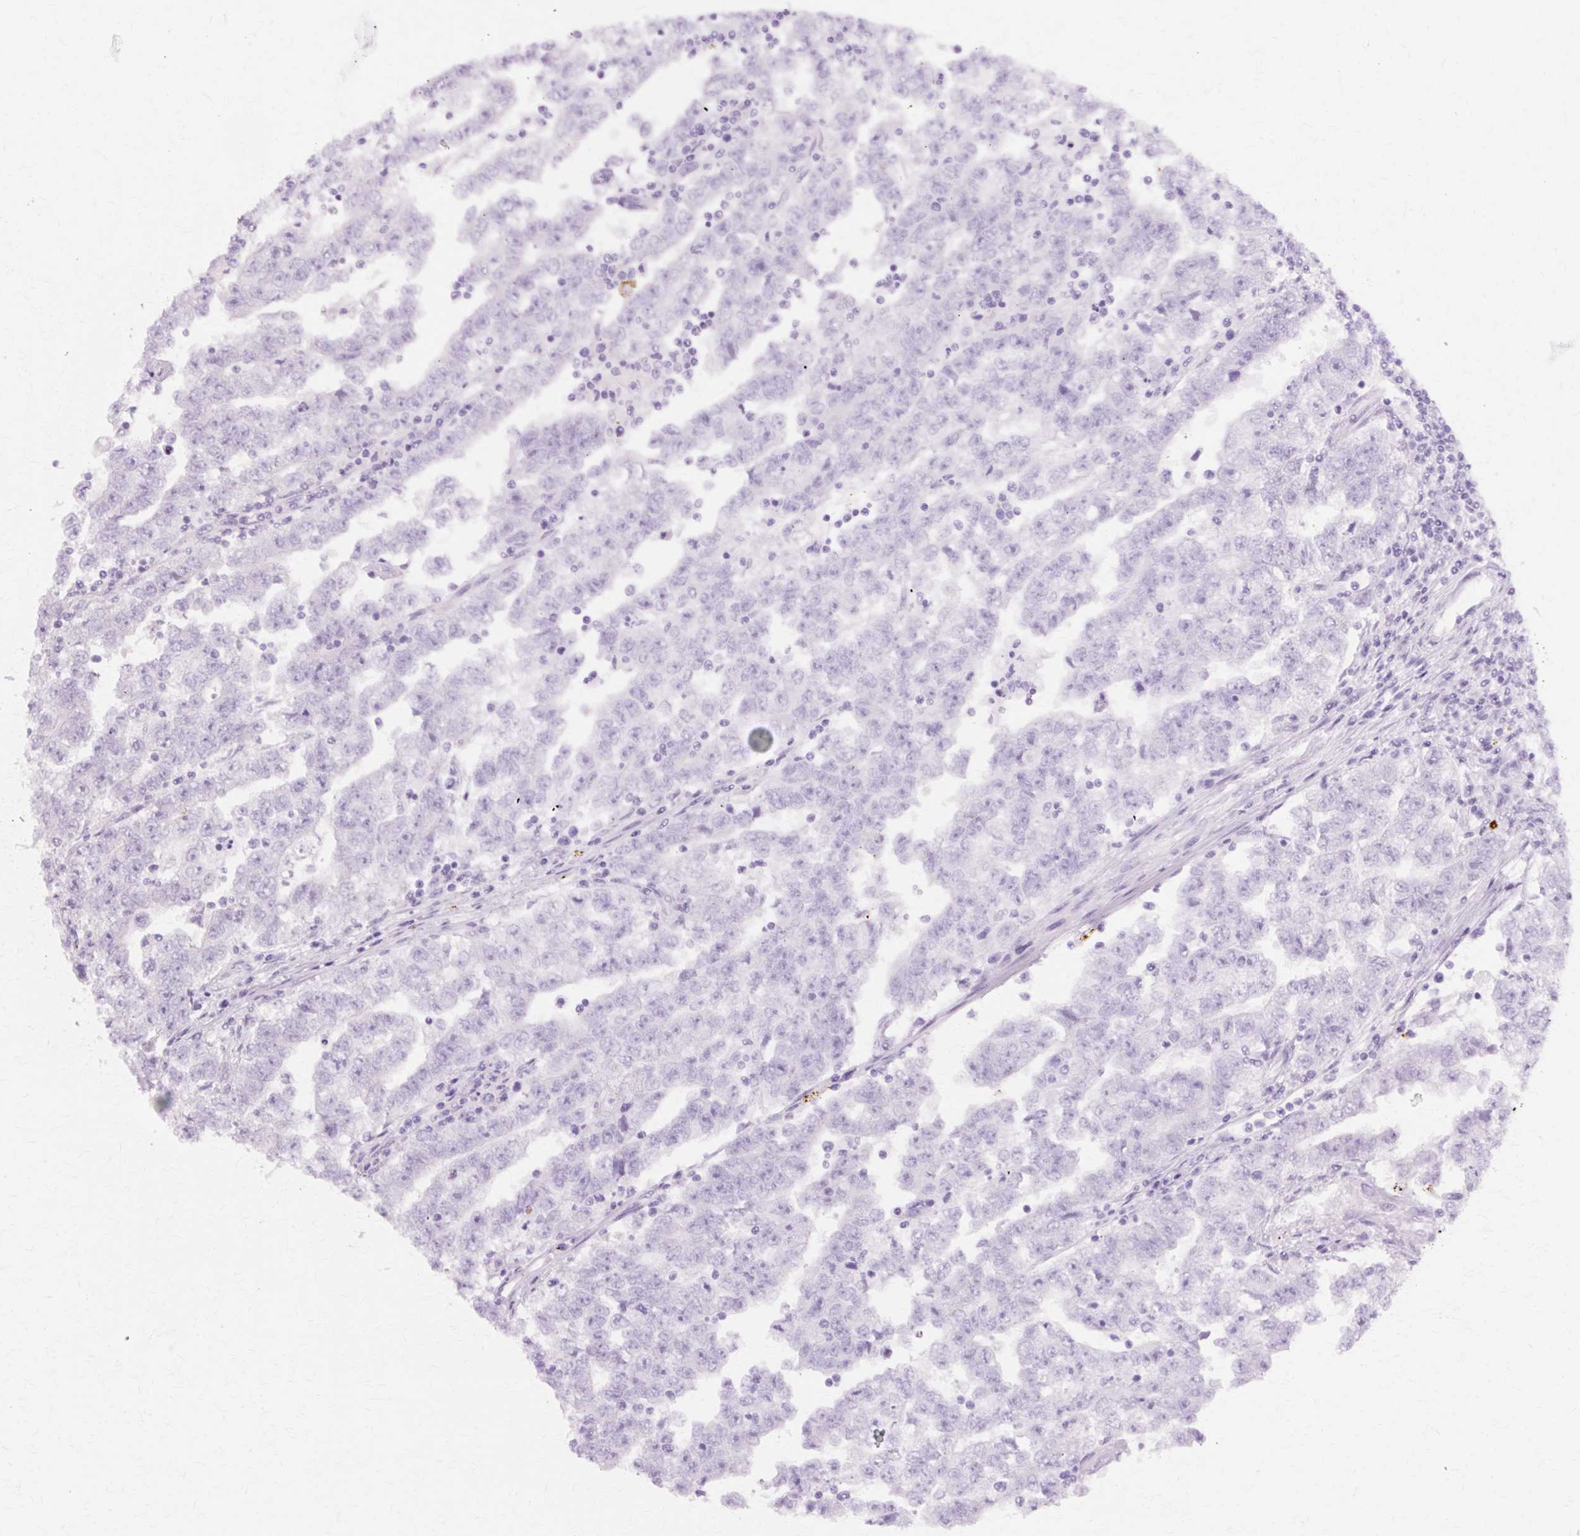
{"staining": {"intensity": "negative", "quantity": "none", "location": "none"}, "tissue": "testis cancer", "cell_type": "Tumor cells", "image_type": "cancer", "snomed": [{"axis": "morphology", "description": "Carcinoma, Embryonal, NOS"}, {"axis": "topography", "description": "Testis"}], "caption": "This is a photomicrograph of IHC staining of embryonal carcinoma (testis), which shows no expression in tumor cells.", "gene": "IRX2", "patient": {"sex": "male", "age": 25}}